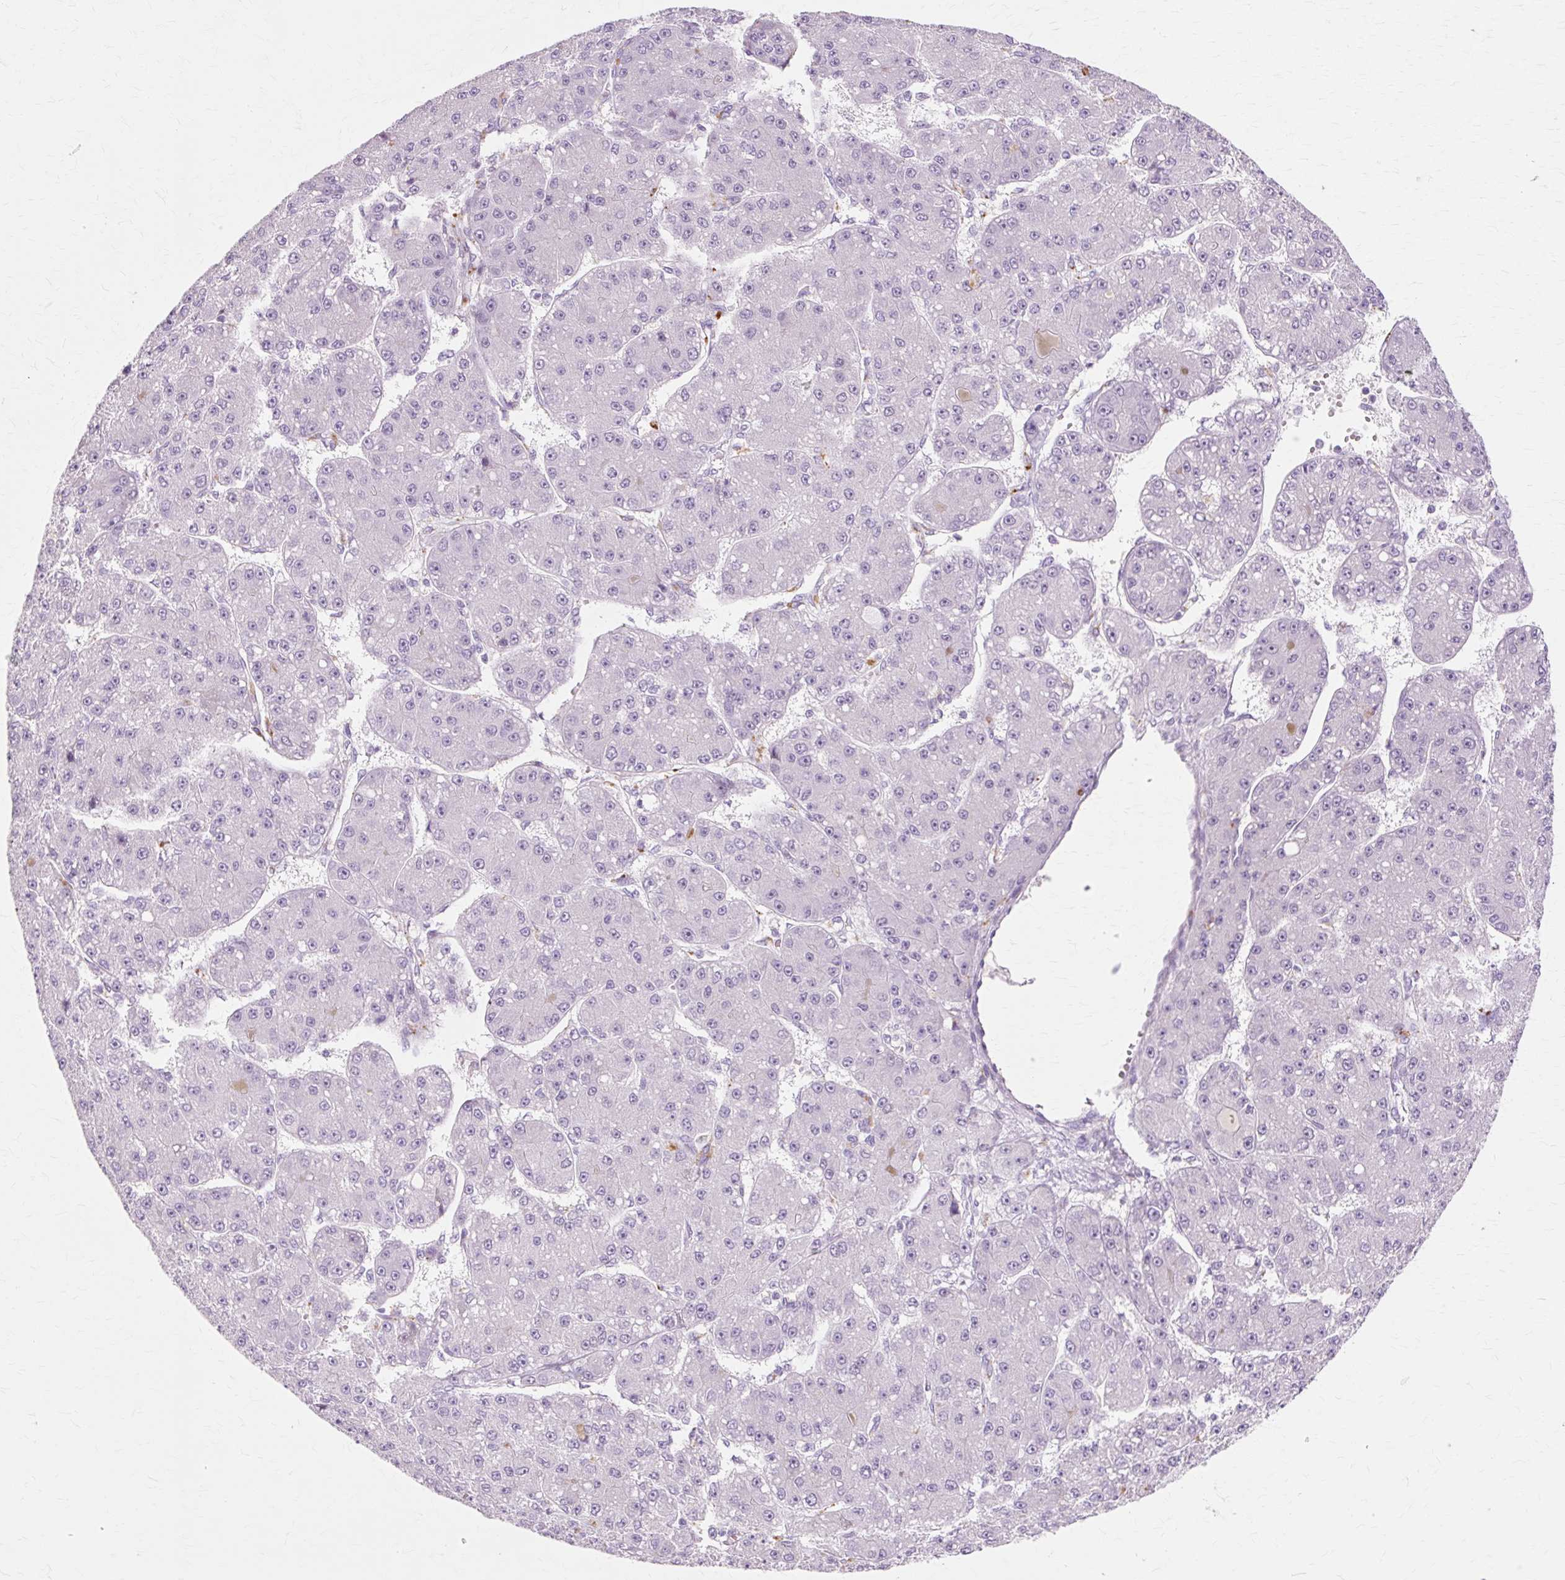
{"staining": {"intensity": "negative", "quantity": "none", "location": "none"}, "tissue": "liver cancer", "cell_type": "Tumor cells", "image_type": "cancer", "snomed": [{"axis": "morphology", "description": "Carcinoma, Hepatocellular, NOS"}, {"axis": "topography", "description": "Liver"}], "caption": "This is a image of IHC staining of hepatocellular carcinoma (liver), which shows no positivity in tumor cells.", "gene": "IRX2", "patient": {"sex": "male", "age": 67}}